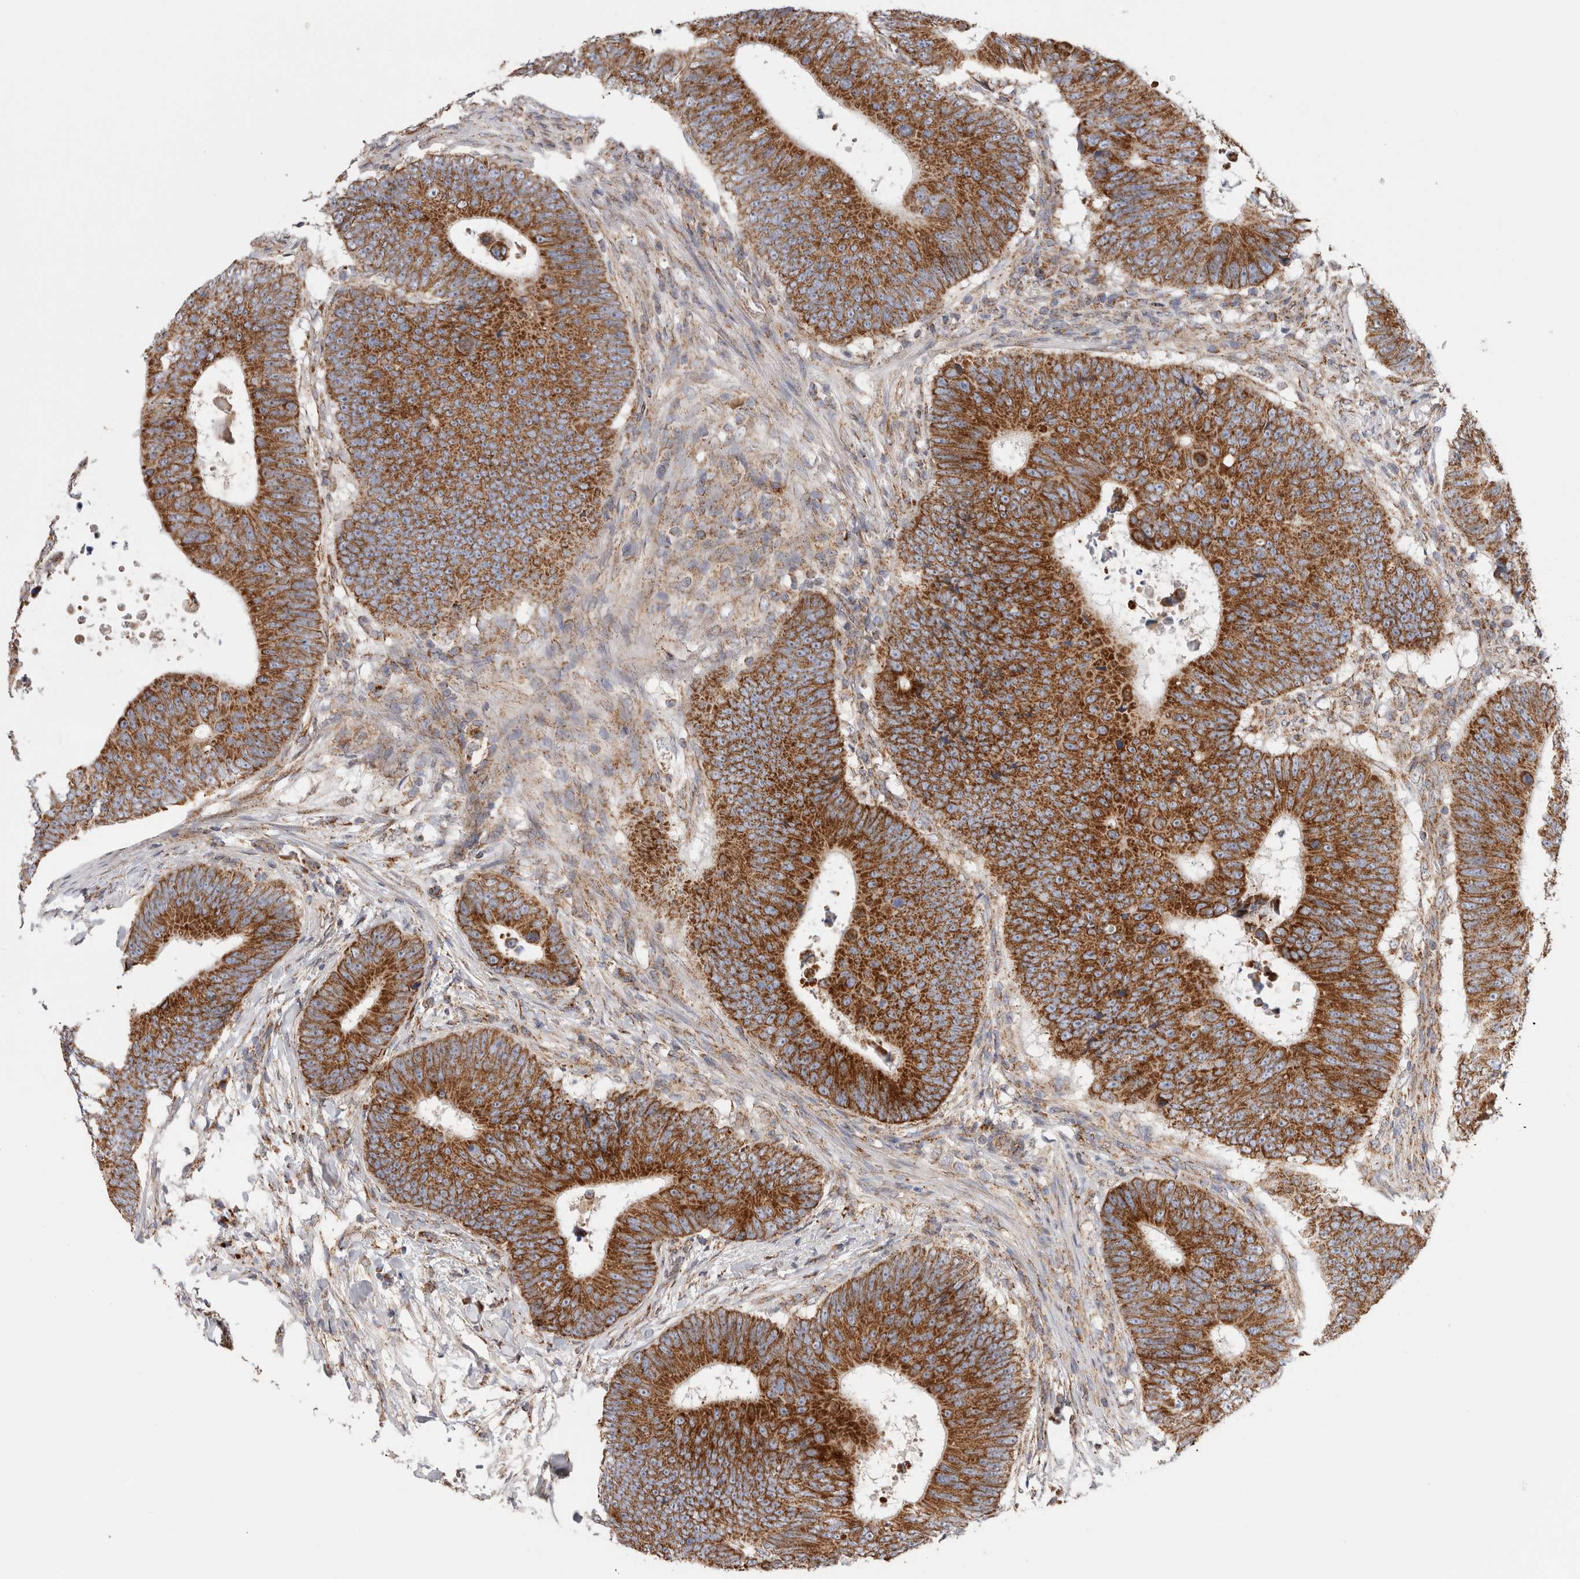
{"staining": {"intensity": "strong", "quantity": ">75%", "location": "cytoplasmic/membranous"}, "tissue": "colorectal cancer", "cell_type": "Tumor cells", "image_type": "cancer", "snomed": [{"axis": "morphology", "description": "Adenocarcinoma, NOS"}, {"axis": "topography", "description": "Colon"}], "caption": "The histopathology image shows immunohistochemical staining of colorectal cancer. There is strong cytoplasmic/membranous expression is identified in about >75% of tumor cells.", "gene": "IARS2", "patient": {"sex": "male", "age": 56}}